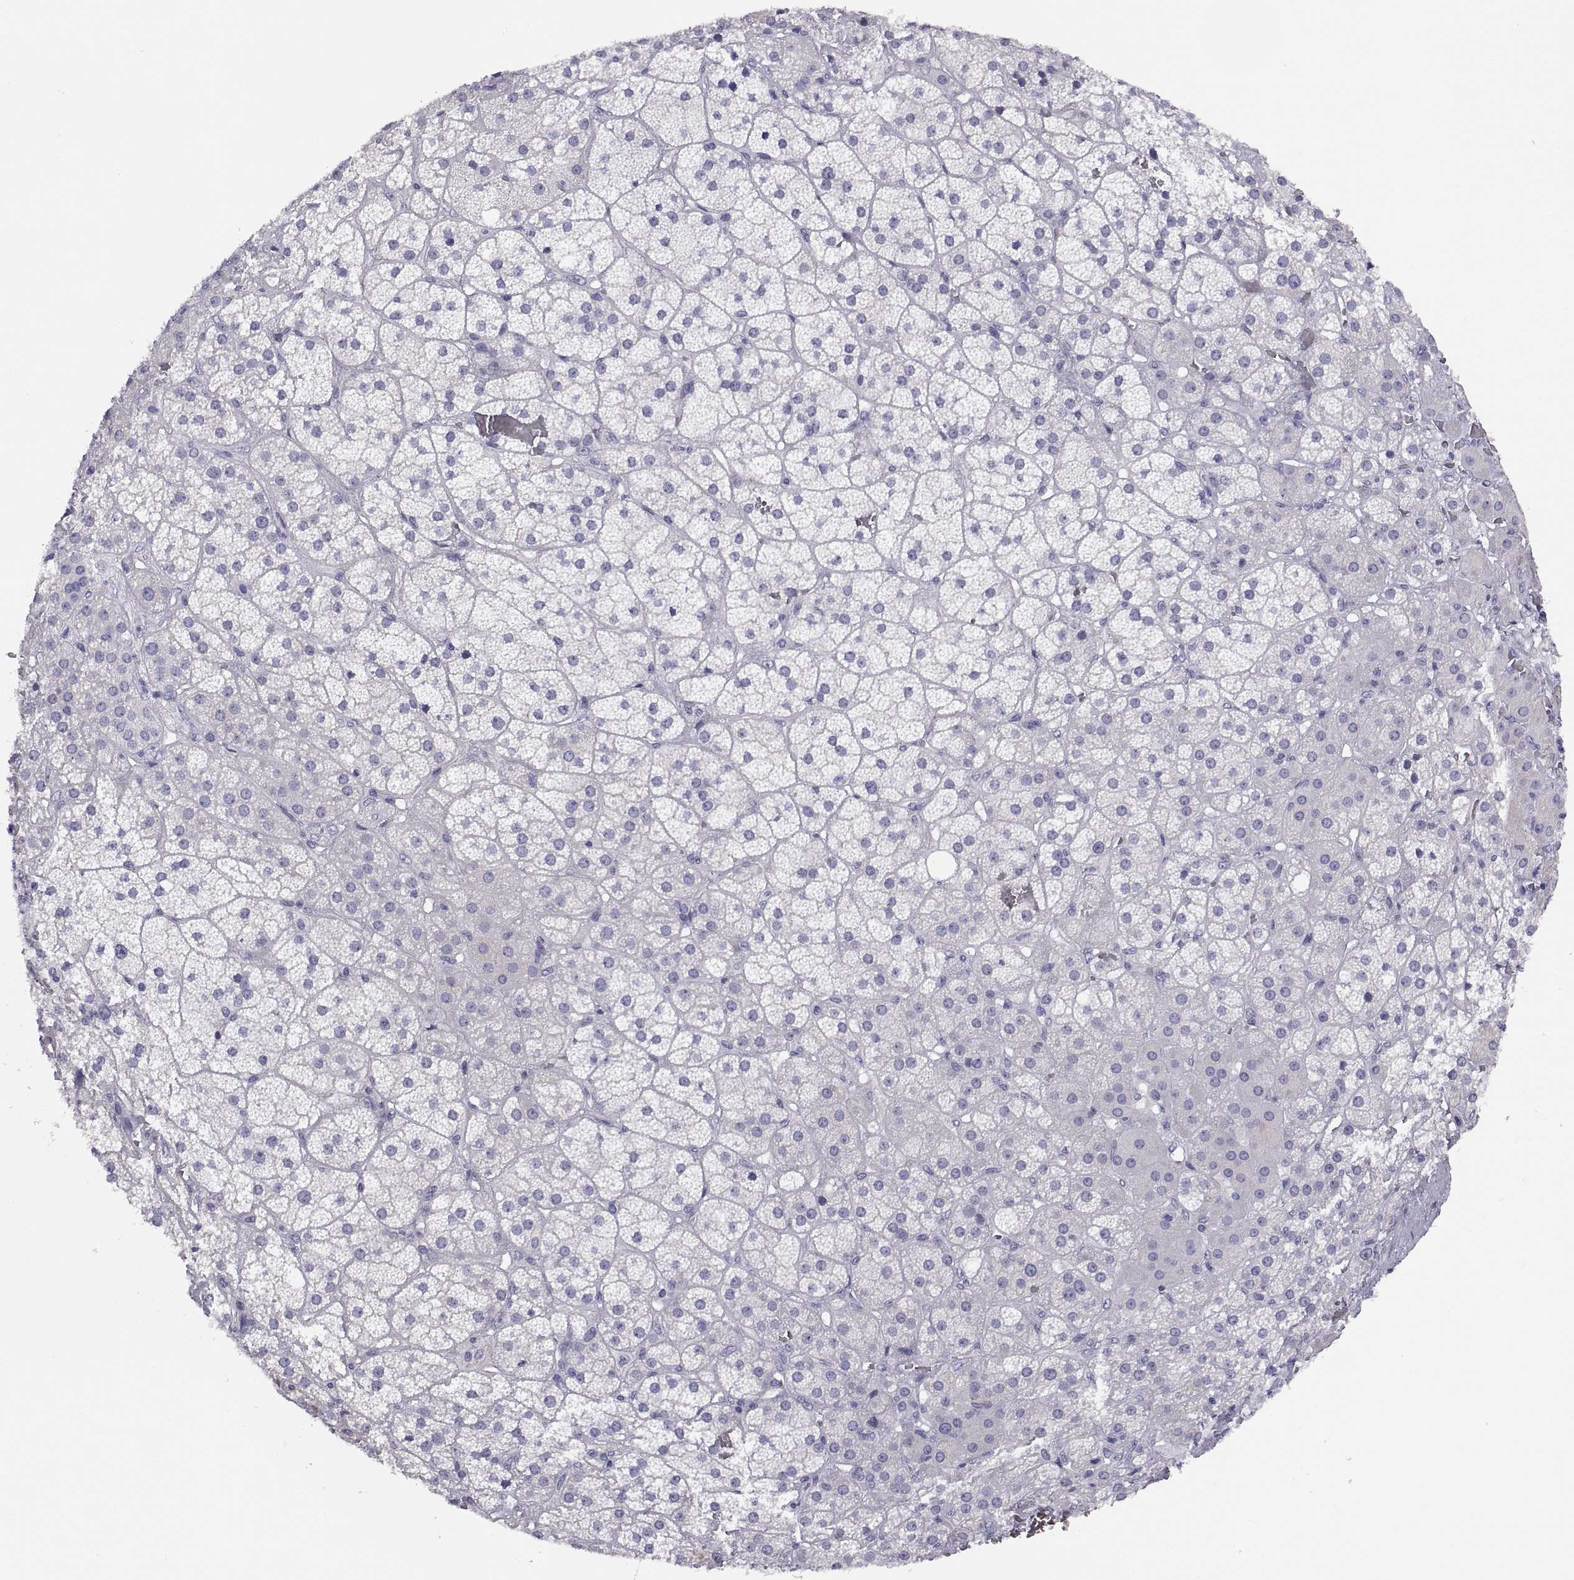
{"staining": {"intensity": "negative", "quantity": "none", "location": "none"}, "tissue": "adrenal gland", "cell_type": "Glandular cells", "image_type": "normal", "snomed": [{"axis": "morphology", "description": "Normal tissue, NOS"}, {"axis": "topography", "description": "Adrenal gland"}], "caption": "This histopathology image is of normal adrenal gland stained with immunohistochemistry to label a protein in brown with the nuclei are counter-stained blue. There is no staining in glandular cells. (Brightfield microscopy of DAB (3,3'-diaminobenzidine) IHC at high magnification).", "gene": "STRC", "patient": {"sex": "male", "age": 57}}